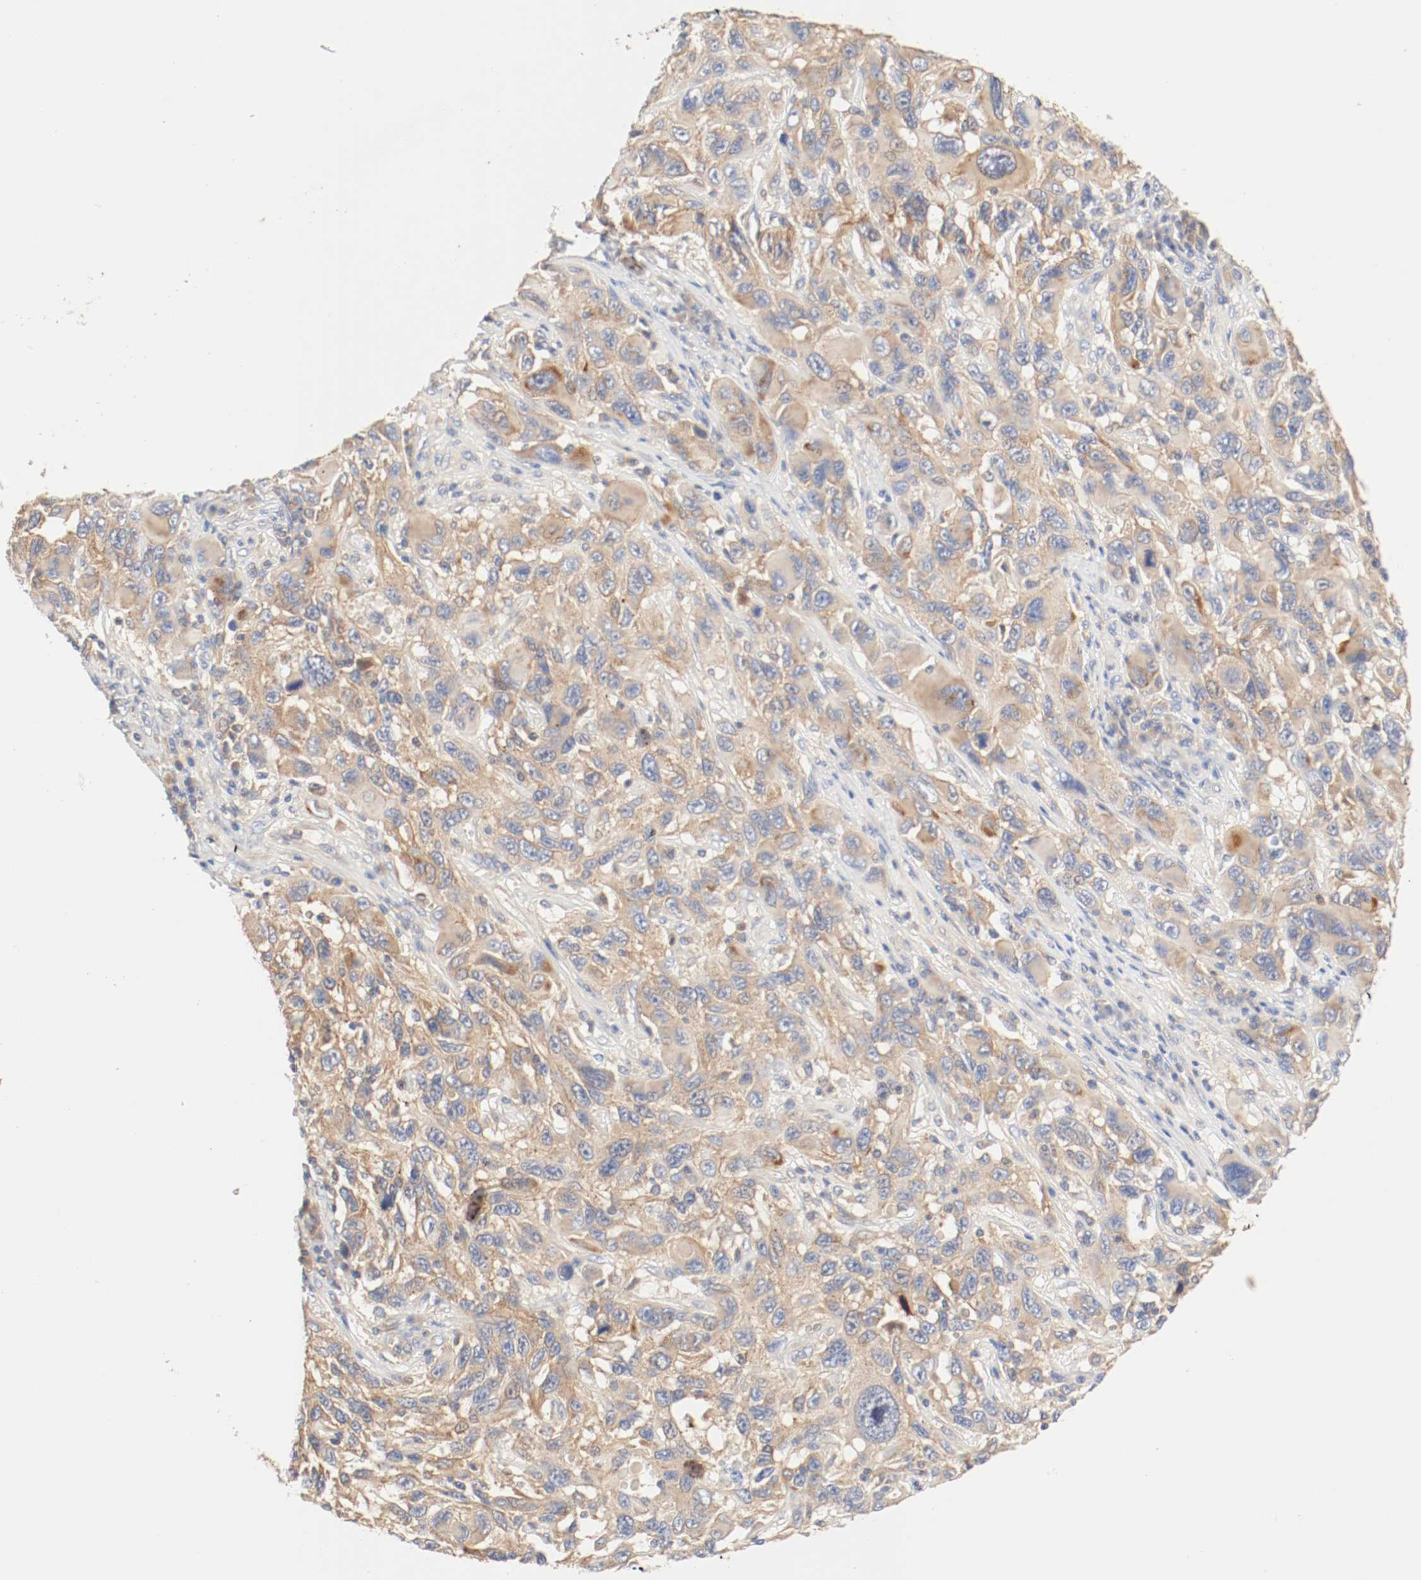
{"staining": {"intensity": "moderate", "quantity": ">75%", "location": "cytoplasmic/membranous"}, "tissue": "melanoma", "cell_type": "Tumor cells", "image_type": "cancer", "snomed": [{"axis": "morphology", "description": "Malignant melanoma, NOS"}, {"axis": "topography", "description": "Skin"}], "caption": "Immunohistochemistry (IHC) of human malignant melanoma demonstrates medium levels of moderate cytoplasmic/membranous expression in approximately >75% of tumor cells.", "gene": "GIT1", "patient": {"sex": "male", "age": 53}}